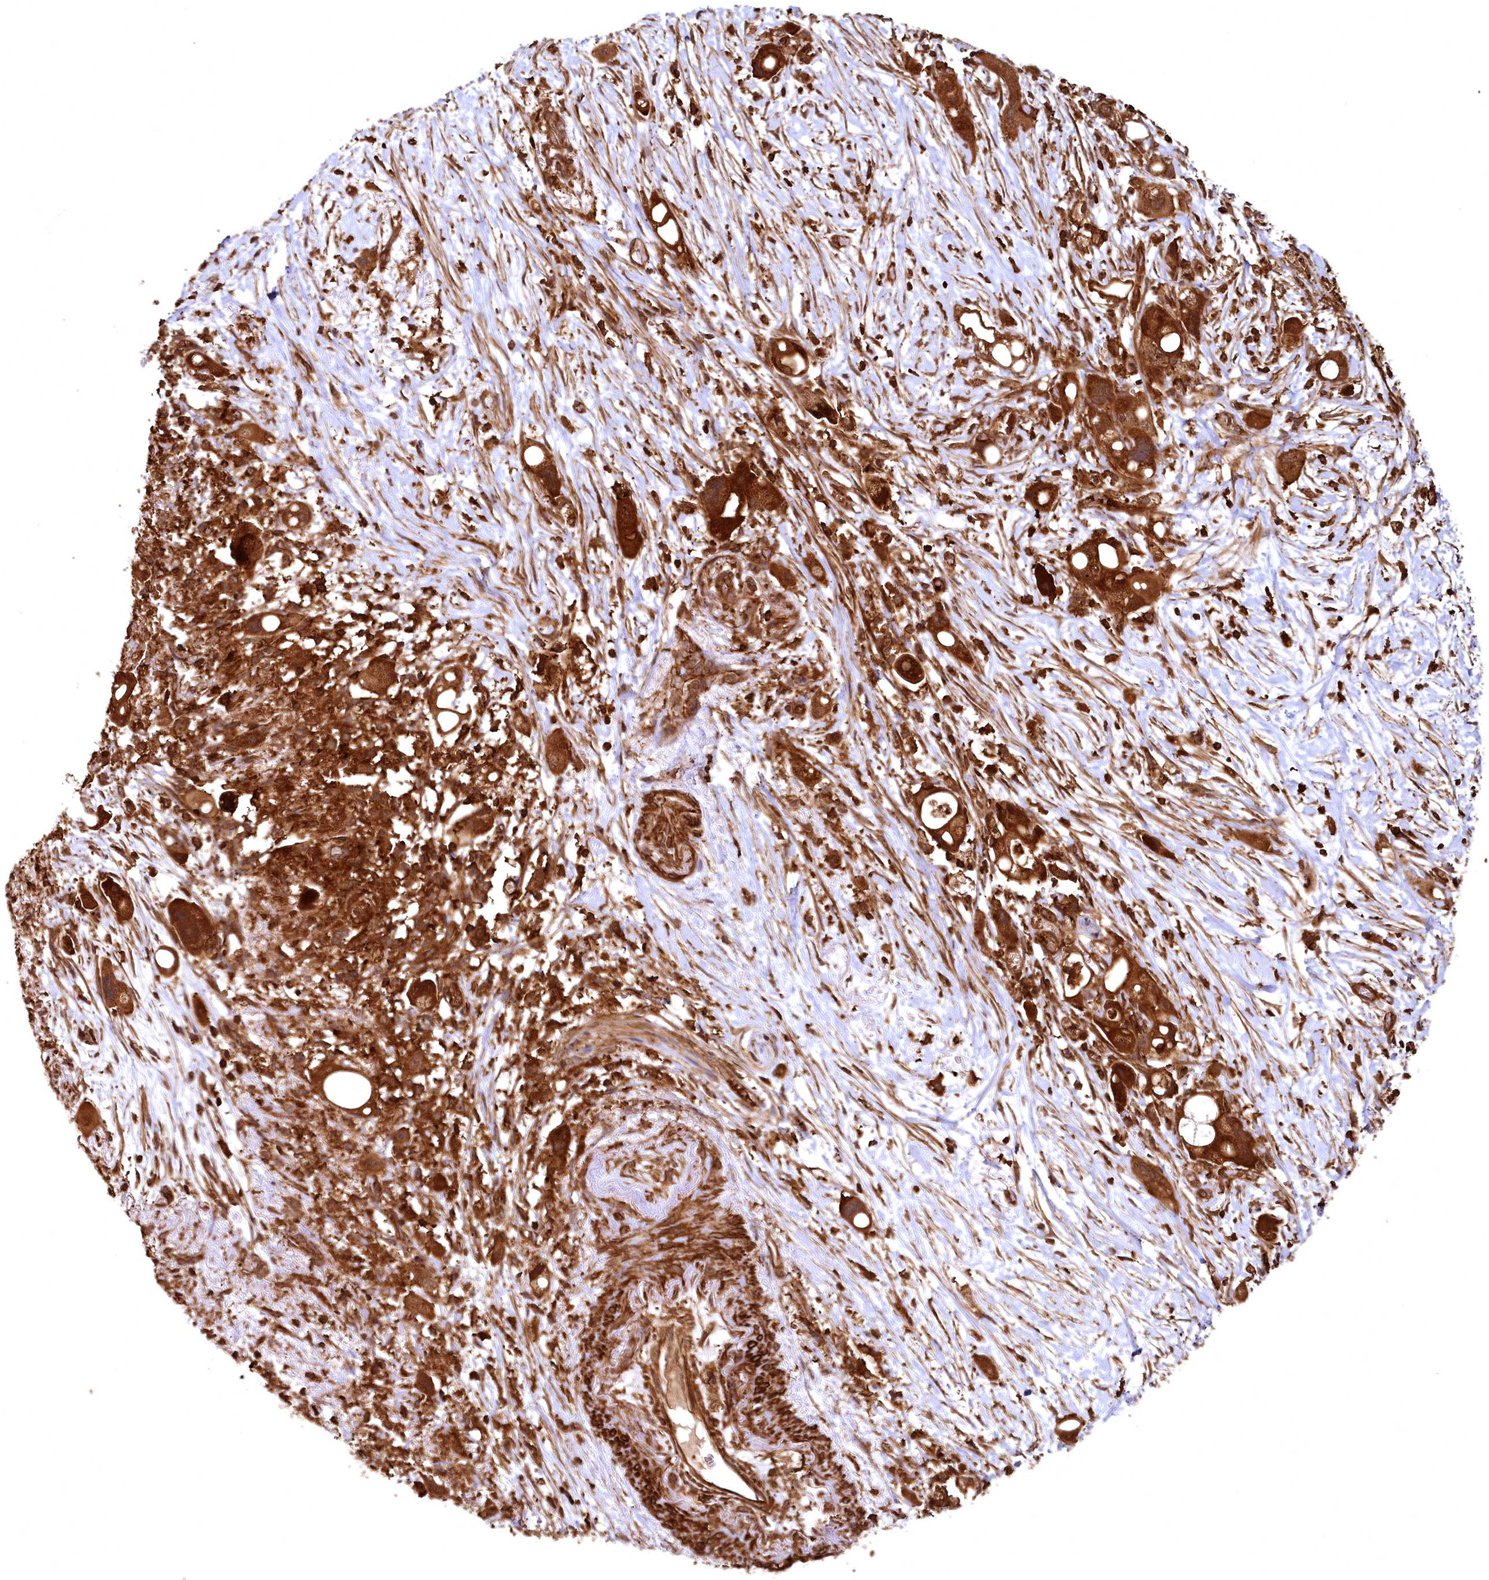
{"staining": {"intensity": "strong", "quantity": ">75%", "location": "cytoplasmic/membranous"}, "tissue": "pancreatic cancer", "cell_type": "Tumor cells", "image_type": "cancer", "snomed": [{"axis": "morphology", "description": "Normal tissue, NOS"}, {"axis": "morphology", "description": "Adenocarcinoma, NOS"}, {"axis": "topography", "description": "Pancreas"}], "caption": "IHC histopathology image of human adenocarcinoma (pancreatic) stained for a protein (brown), which exhibits high levels of strong cytoplasmic/membranous expression in about >75% of tumor cells.", "gene": "STUB1", "patient": {"sex": "female", "age": 68}}